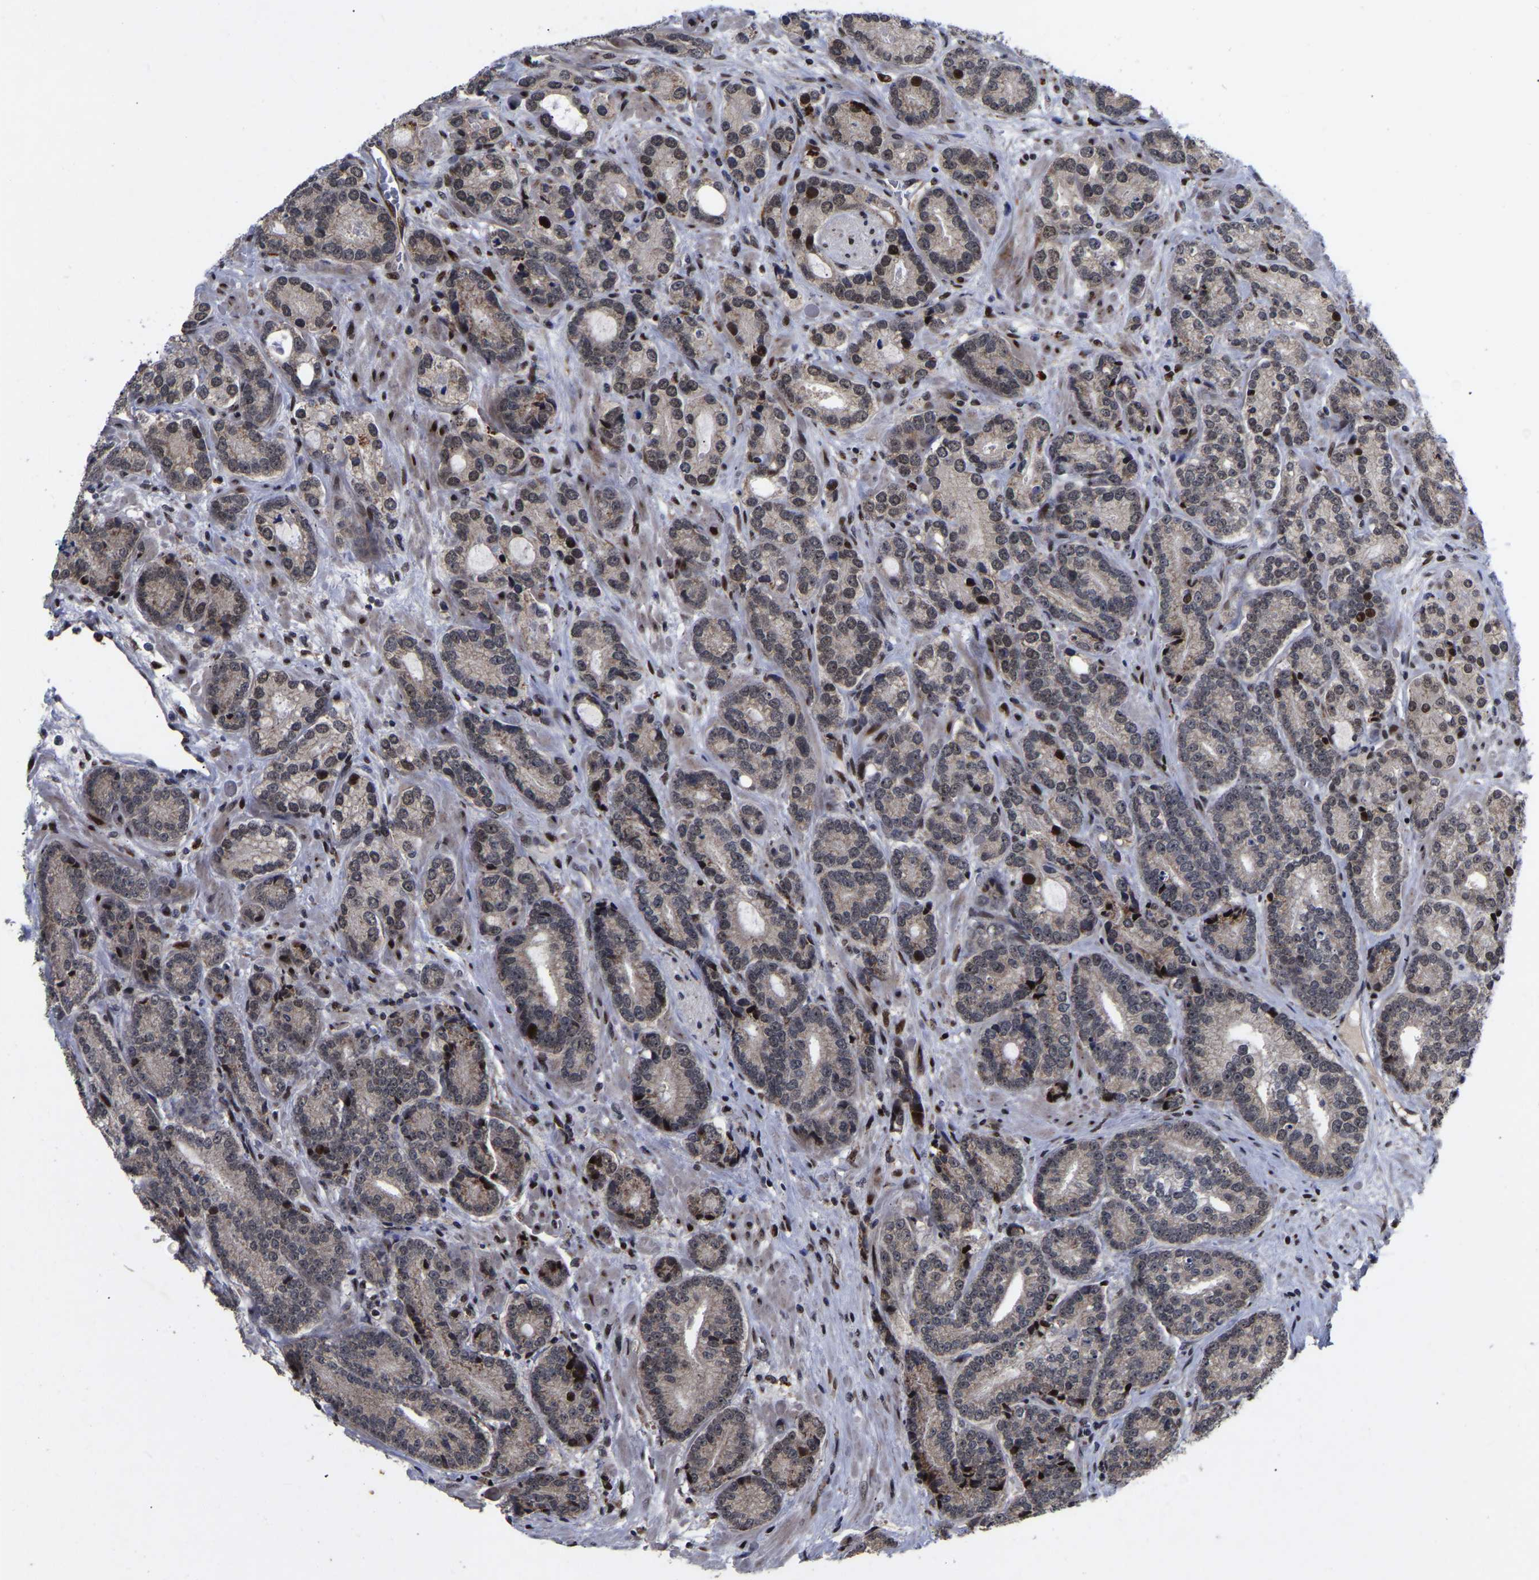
{"staining": {"intensity": "weak", "quantity": ">75%", "location": "cytoplasmic/membranous,nuclear"}, "tissue": "prostate cancer", "cell_type": "Tumor cells", "image_type": "cancer", "snomed": [{"axis": "morphology", "description": "Adenocarcinoma, High grade"}, {"axis": "topography", "description": "Prostate"}], "caption": "Brown immunohistochemical staining in prostate adenocarcinoma (high-grade) displays weak cytoplasmic/membranous and nuclear positivity in approximately >75% of tumor cells.", "gene": "JUNB", "patient": {"sex": "male", "age": 61}}